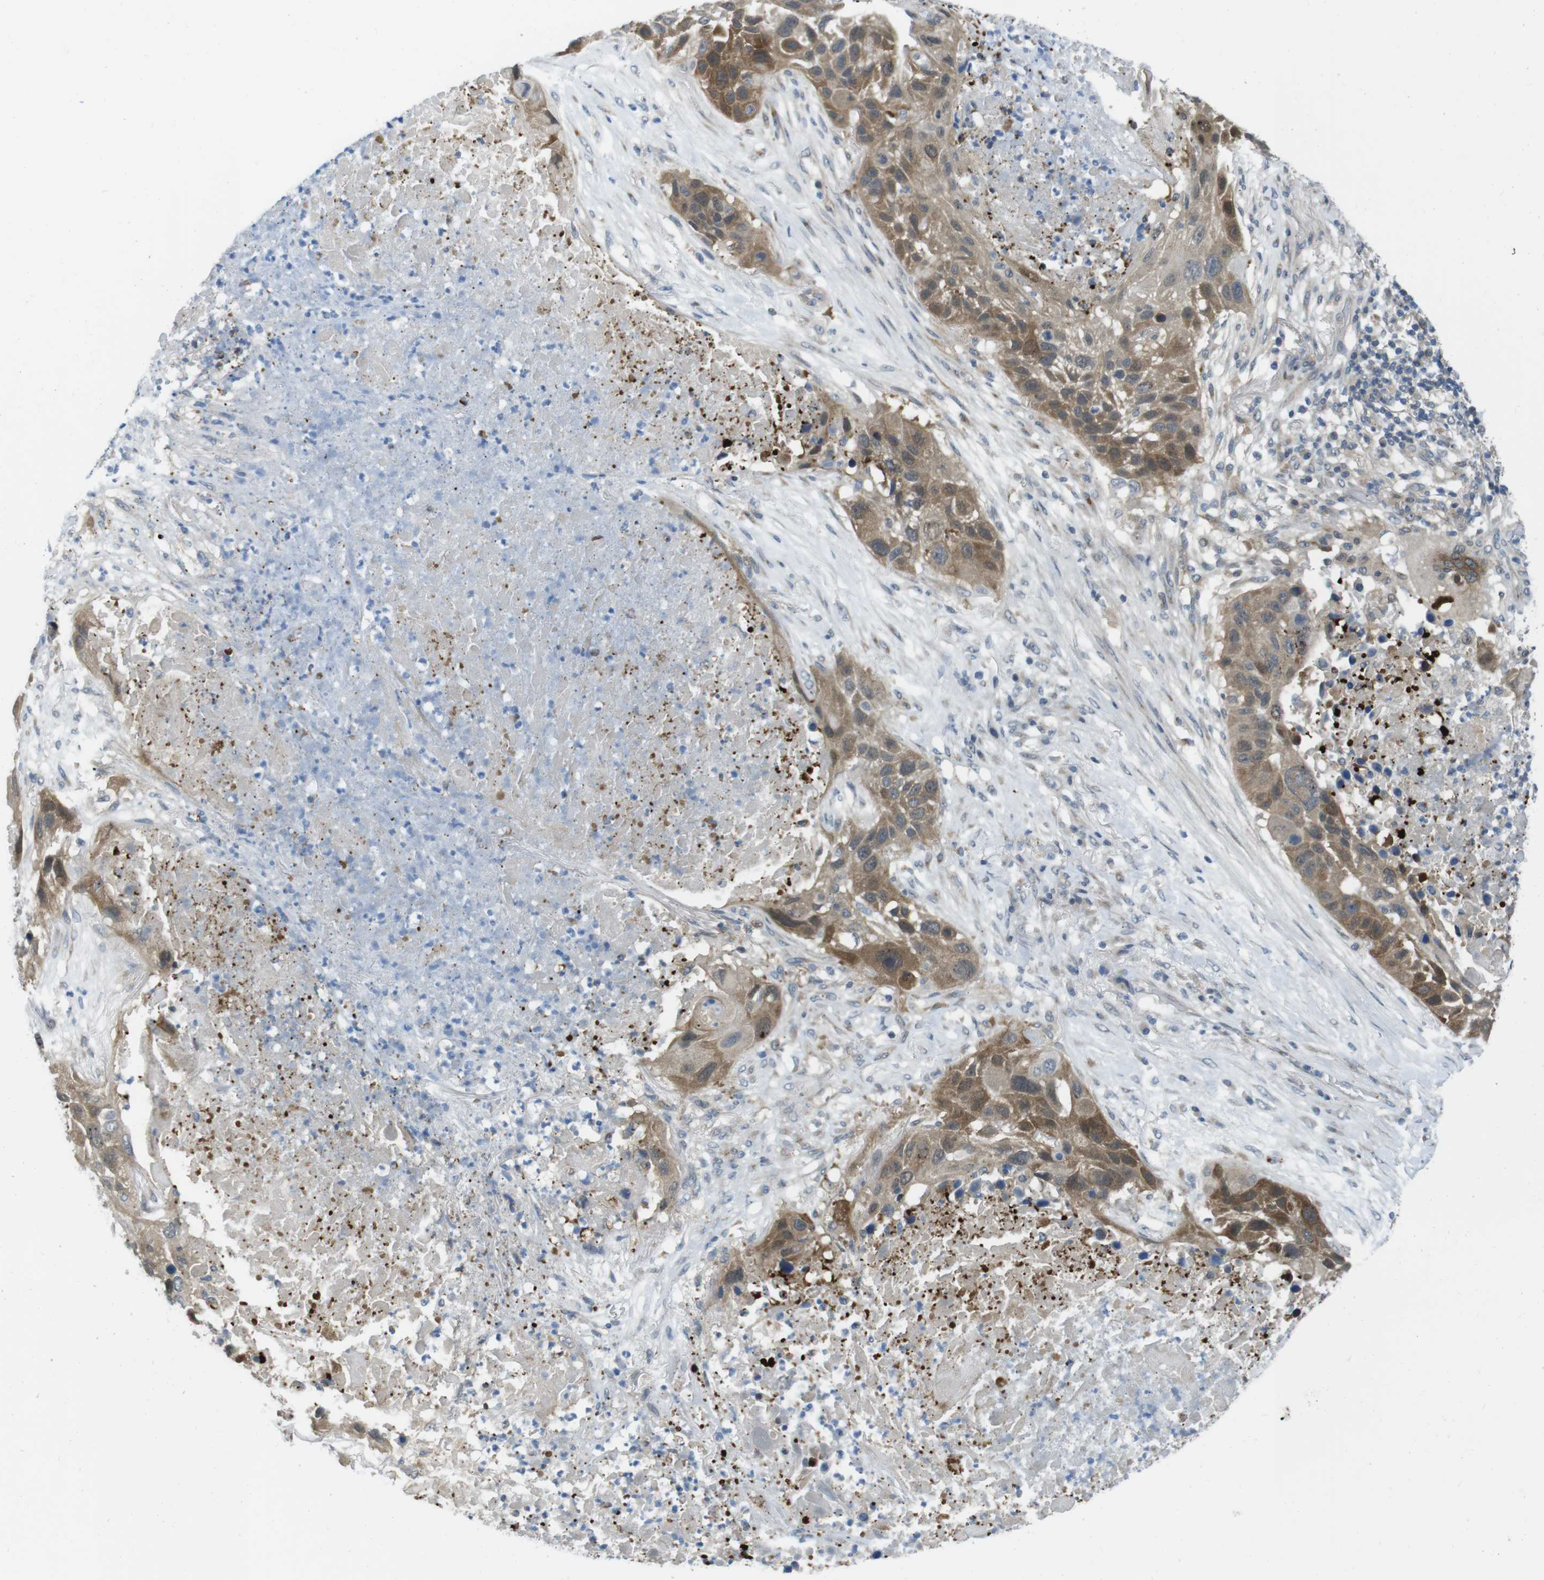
{"staining": {"intensity": "moderate", "quantity": ">75%", "location": "cytoplasmic/membranous"}, "tissue": "lung cancer", "cell_type": "Tumor cells", "image_type": "cancer", "snomed": [{"axis": "morphology", "description": "Squamous cell carcinoma, NOS"}, {"axis": "topography", "description": "Lung"}], "caption": "Human squamous cell carcinoma (lung) stained with a brown dye shows moderate cytoplasmic/membranous positive expression in about >75% of tumor cells.", "gene": "CASP2", "patient": {"sex": "male", "age": 57}}